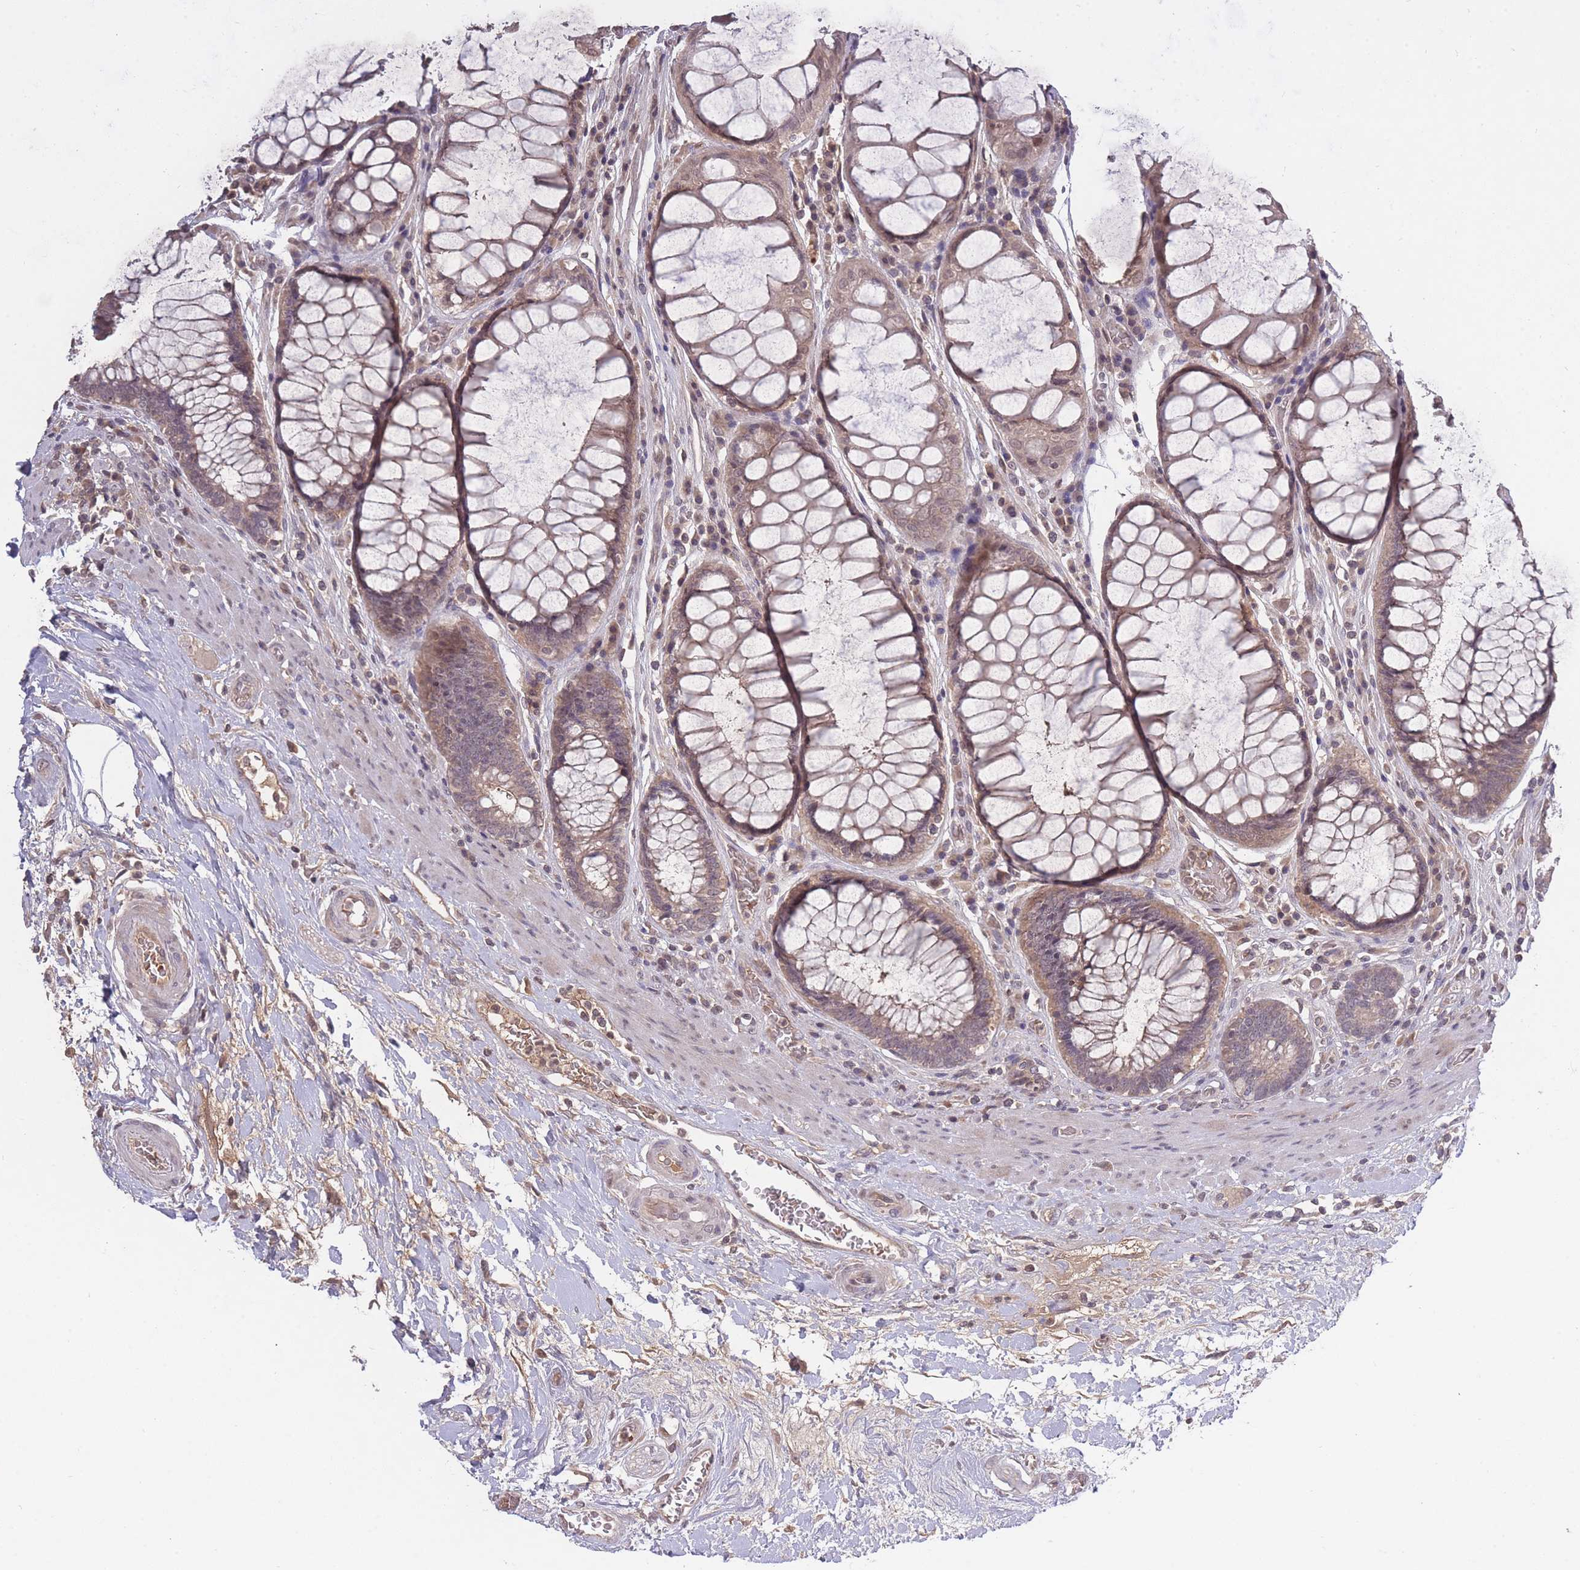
{"staining": {"intensity": "weak", "quantity": "25%-75%", "location": "cytoplasmic/membranous,nuclear"}, "tissue": "rectum", "cell_type": "Glandular cells", "image_type": "normal", "snomed": [{"axis": "morphology", "description": "Normal tissue, NOS"}, {"axis": "topography", "description": "Rectum"}], "caption": "Immunohistochemical staining of normal human rectum displays weak cytoplasmic/membranous,nuclear protein staining in about 25%-75% of glandular cells.", "gene": "ADCYAP1R1", "patient": {"sex": "male", "age": 64}}